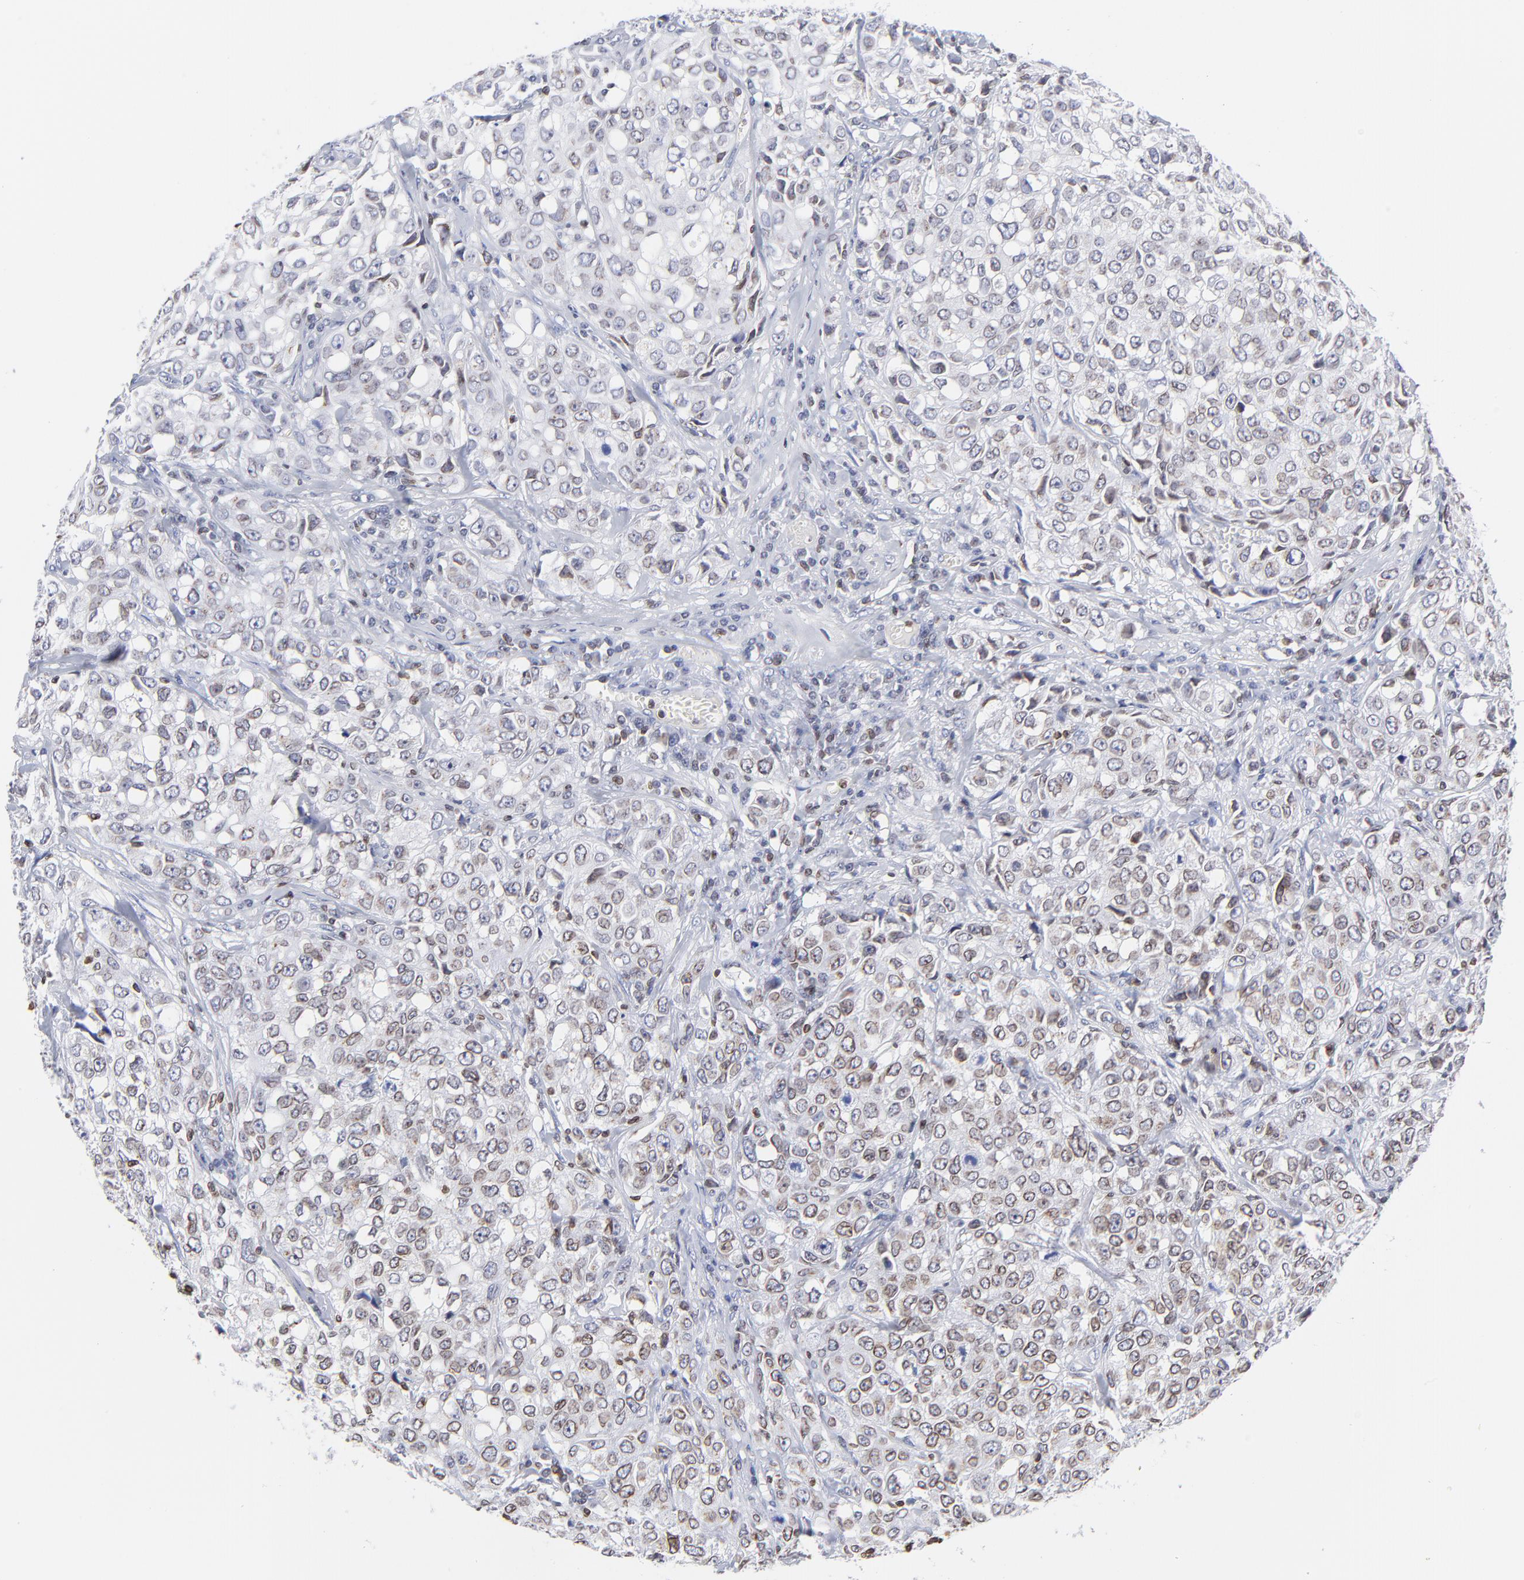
{"staining": {"intensity": "weak", "quantity": "25%-75%", "location": "cytoplasmic/membranous,nuclear"}, "tissue": "urothelial cancer", "cell_type": "Tumor cells", "image_type": "cancer", "snomed": [{"axis": "morphology", "description": "Urothelial carcinoma, High grade"}, {"axis": "topography", "description": "Urinary bladder"}], "caption": "IHC photomicrograph of human urothelial cancer stained for a protein (brown), which exhibits low levels of weak cytoplasmic/membranous and nuclear expression in about 25%-75% of tumor cells.", "gene": "THAP7", "patient": {"sex": "female", "age": 75}}